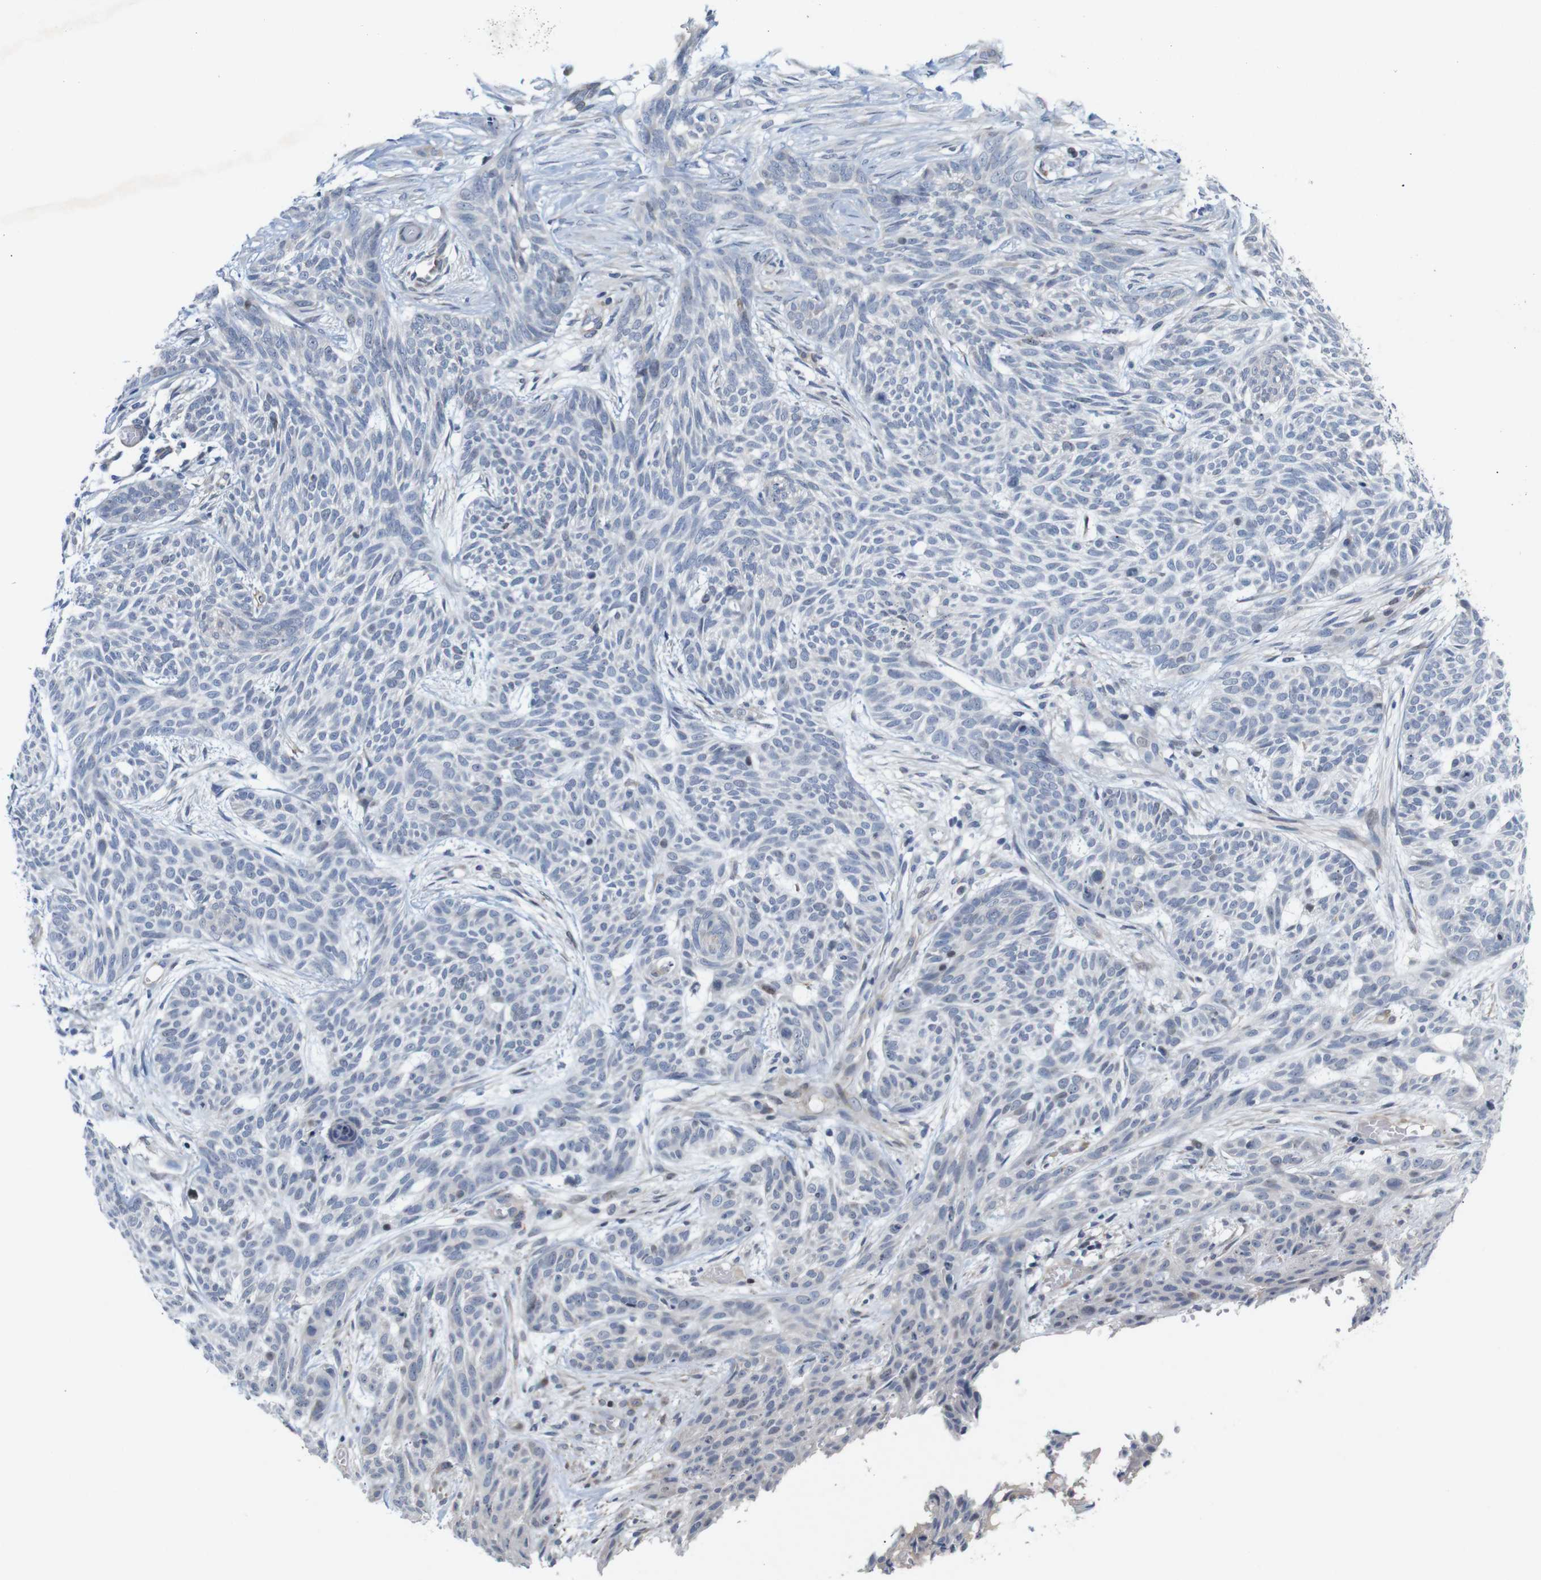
{"staining": {"intensity": "negative", "quantity": "none", "location": "none"}, "tissue": "skin cancer", "cell_type": "Tumor cells", "image_type": "cancer", "snomed": [{"axis": "morphology", "description": "Basal cell carcinoma"}, {"axis": "topography", "description": "Skin"}], "caption": "DAB immunohistochemical staining of human skin basal cell carcinoma displays no significant positivity in tumor cells.", "gene": "CYB561", "patient": {"sex": "female", "age": 59}}